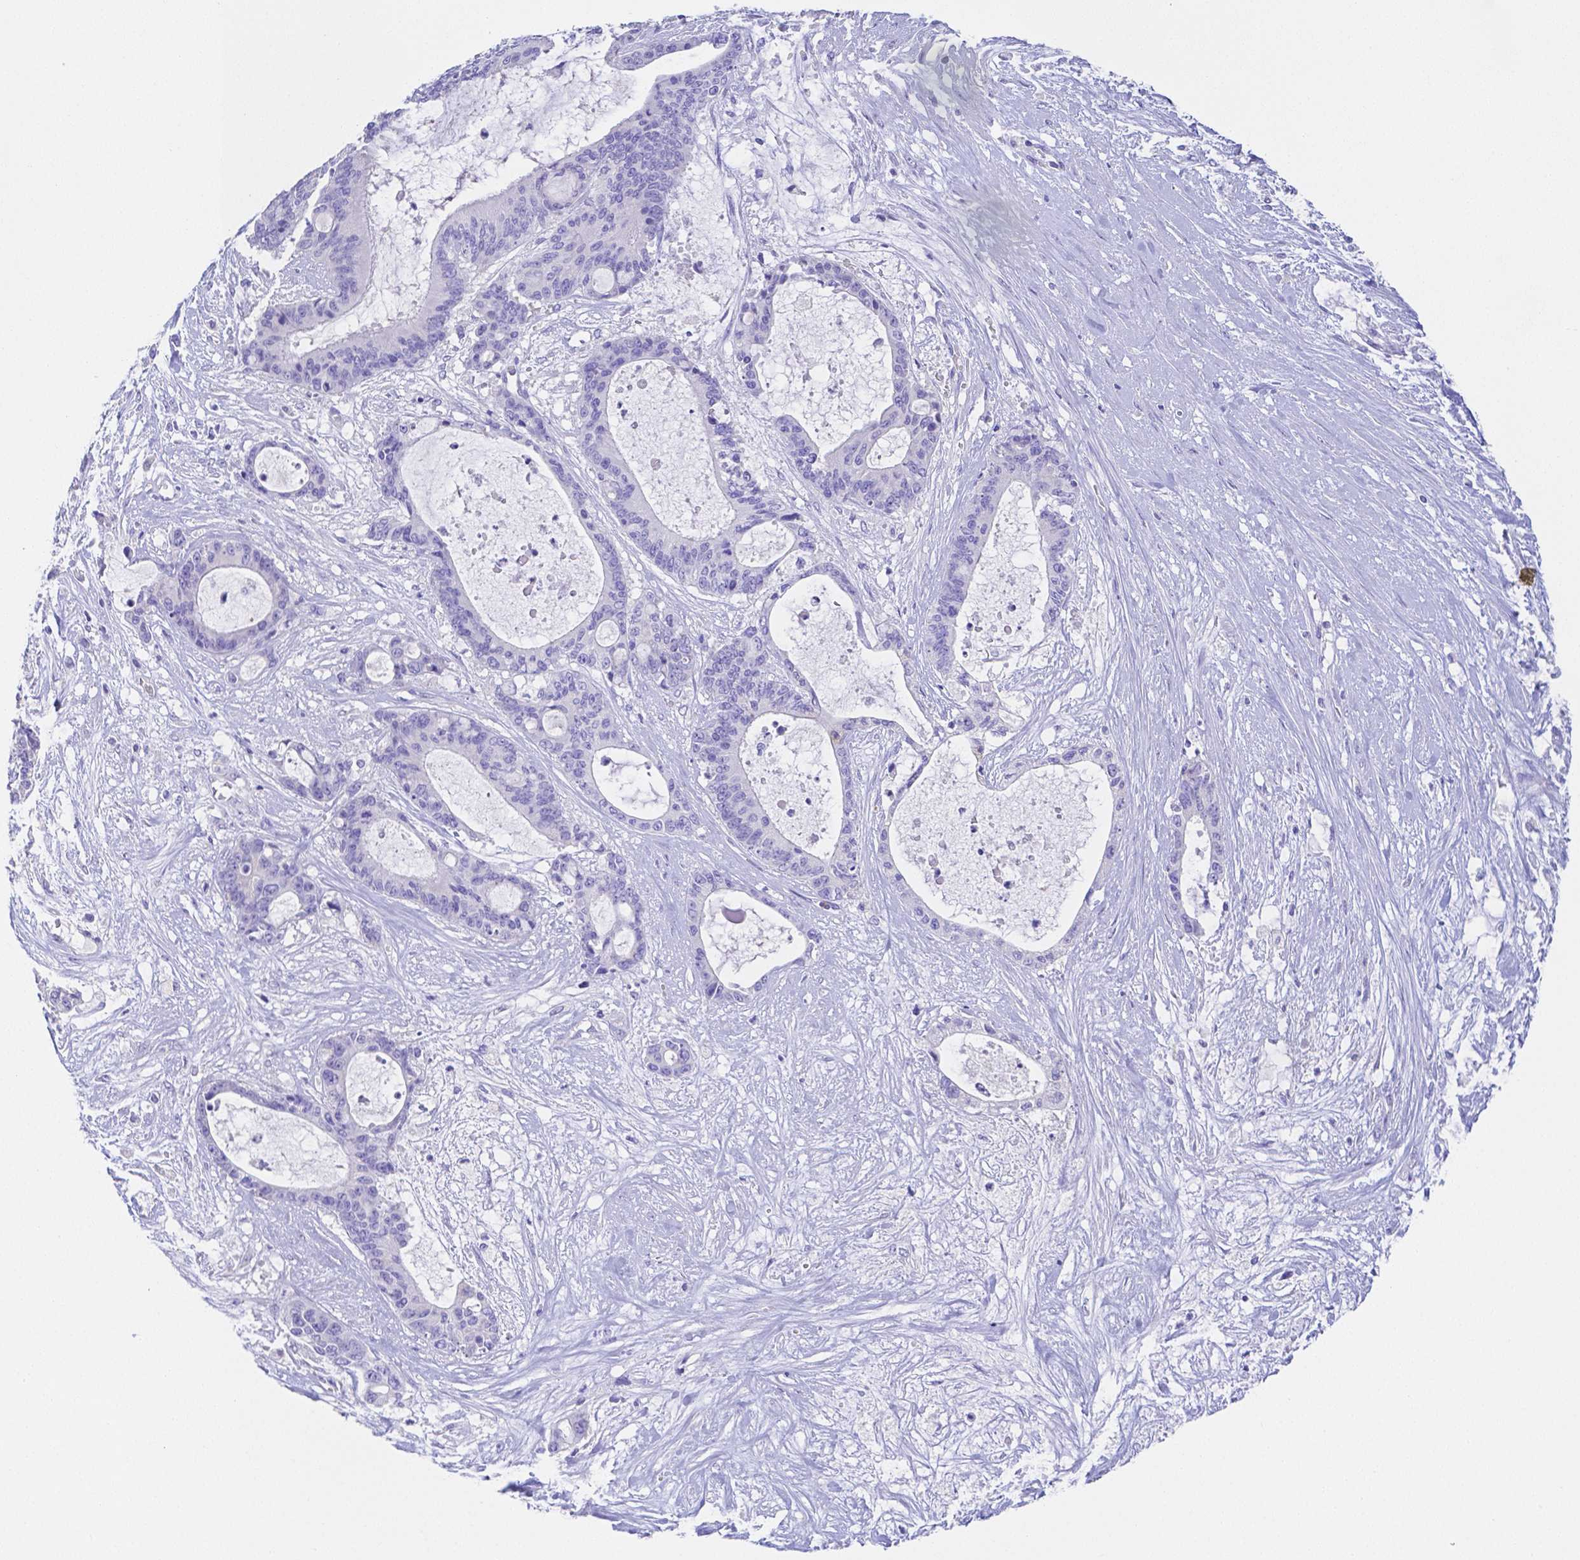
{"staining": {"intensity": "negative", "quantity": "none", "location": "none"}, "tissue": "liver cancer", "cell_type": "Tumor cells", "image_type": "cancer", "snomed": [{"axis": "morphology", "description": "Normal tissue, NOS"}, {"axis": "morphology", "description": "Cholangiocarcinoma"}, {"axis": "topography", "description": "Liver"}, {"axis": "topography", "description": "Peripheral nerve tissue"}], "caption": "IHC of human cholangiocarcinoma (liver) demonstrates no expression in tumor cells. (IHC, brightfield microscopy, high magnification).", "gene": "ZG16B", "patient": {"sex": "female", "age": 73}}